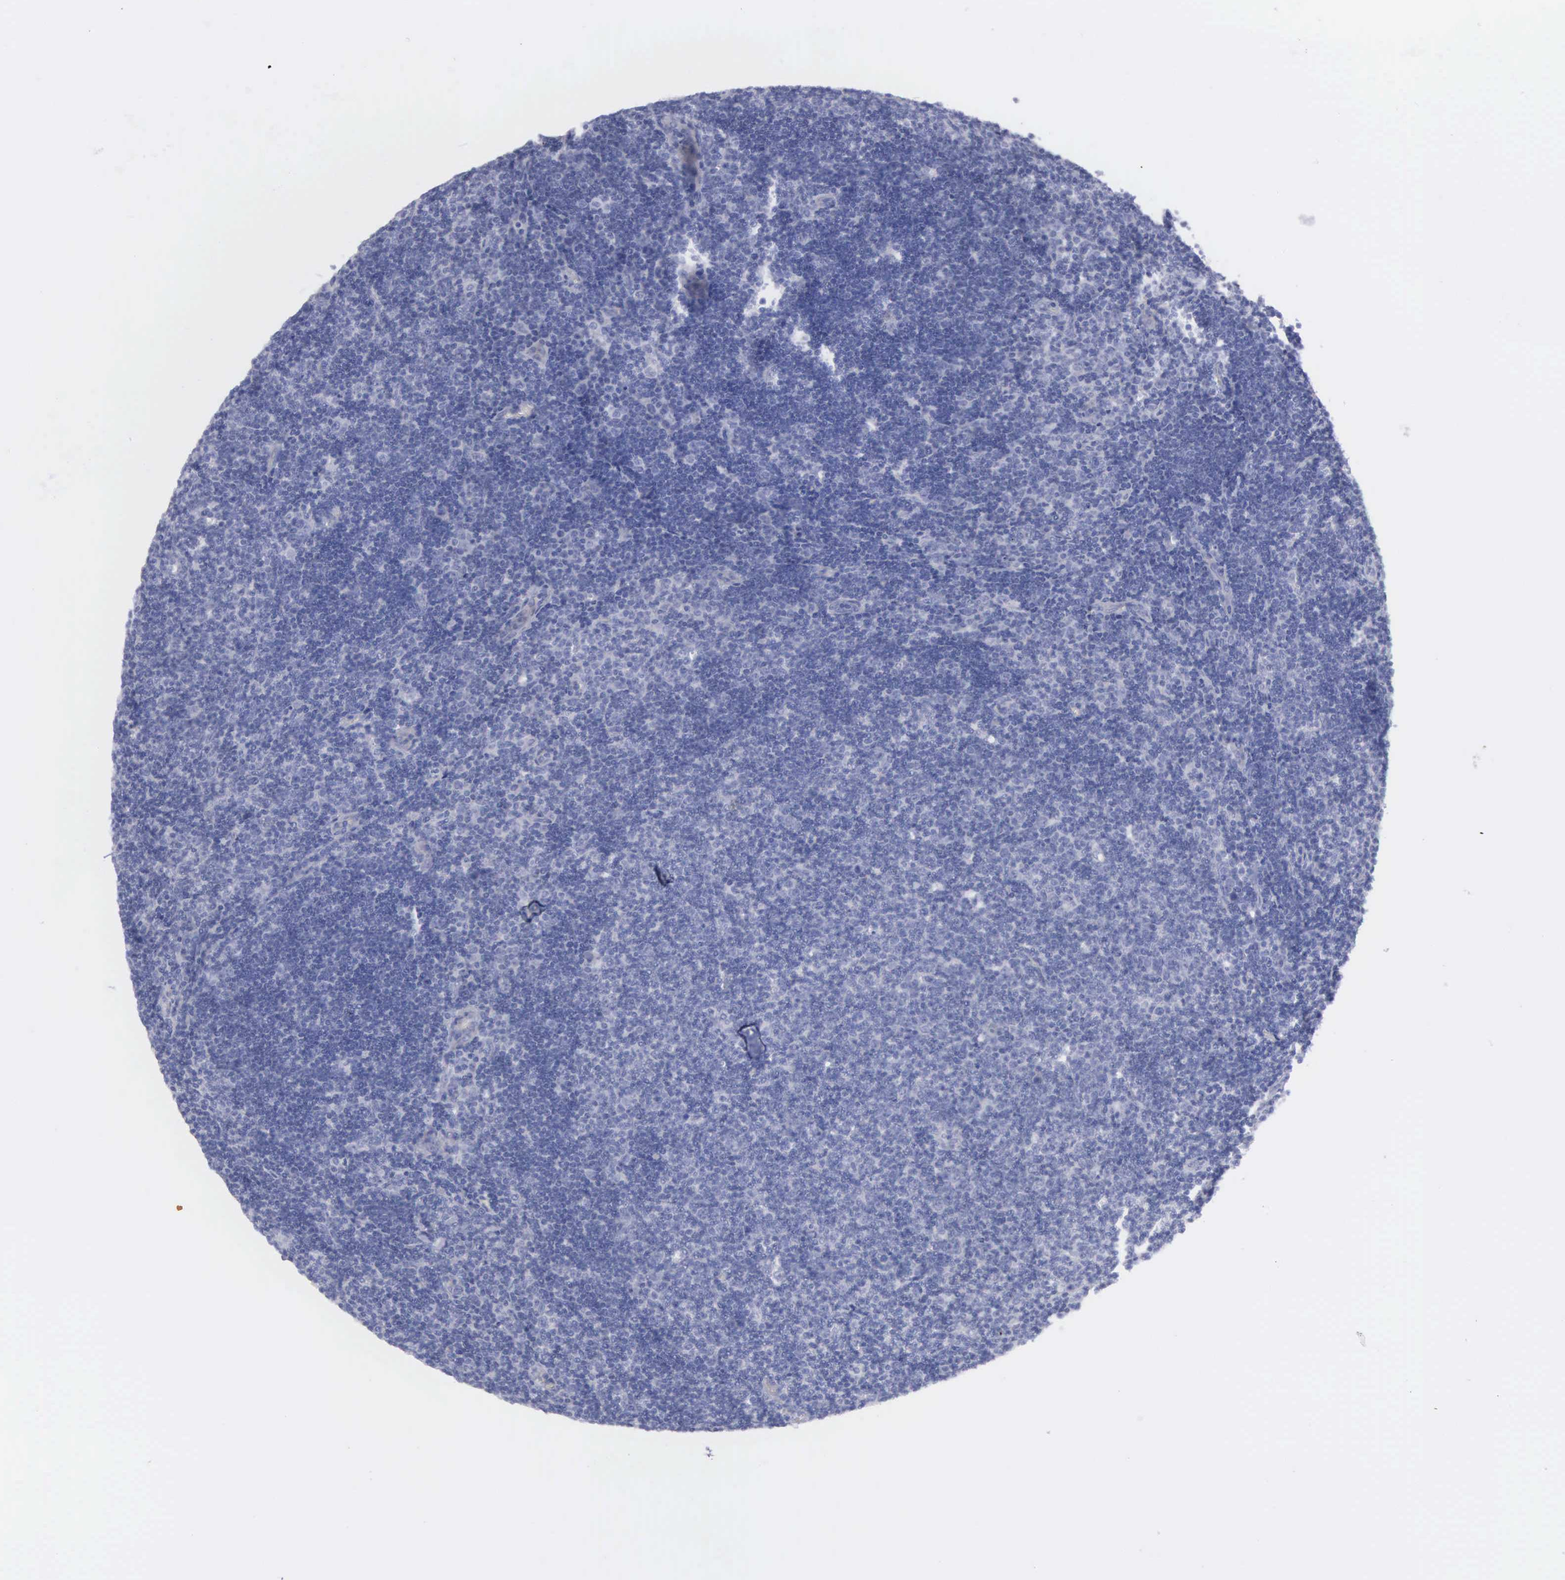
{"staining": {"intensity": "negative", "quantity": "none", "location": "none"}, "tissue": "lymphoma", "cell_type": "Tumor cells", "image_type": "cancer", "snomed": [{"axis": "morphology", "description": "Malignant lymphoma, non-Hodgkin's type, Low grade"}, {"axis": "topography", "description": "Lymph node"}], "caption": "This is an immunohistochemistry (IHC) histopathology image of malignant lymphoma, non-Hodgkin's type (low-grade). There is no positivity in tumor cells.", "gene": "CEP170B", "patient": {"sex": "male", "age": 49}}